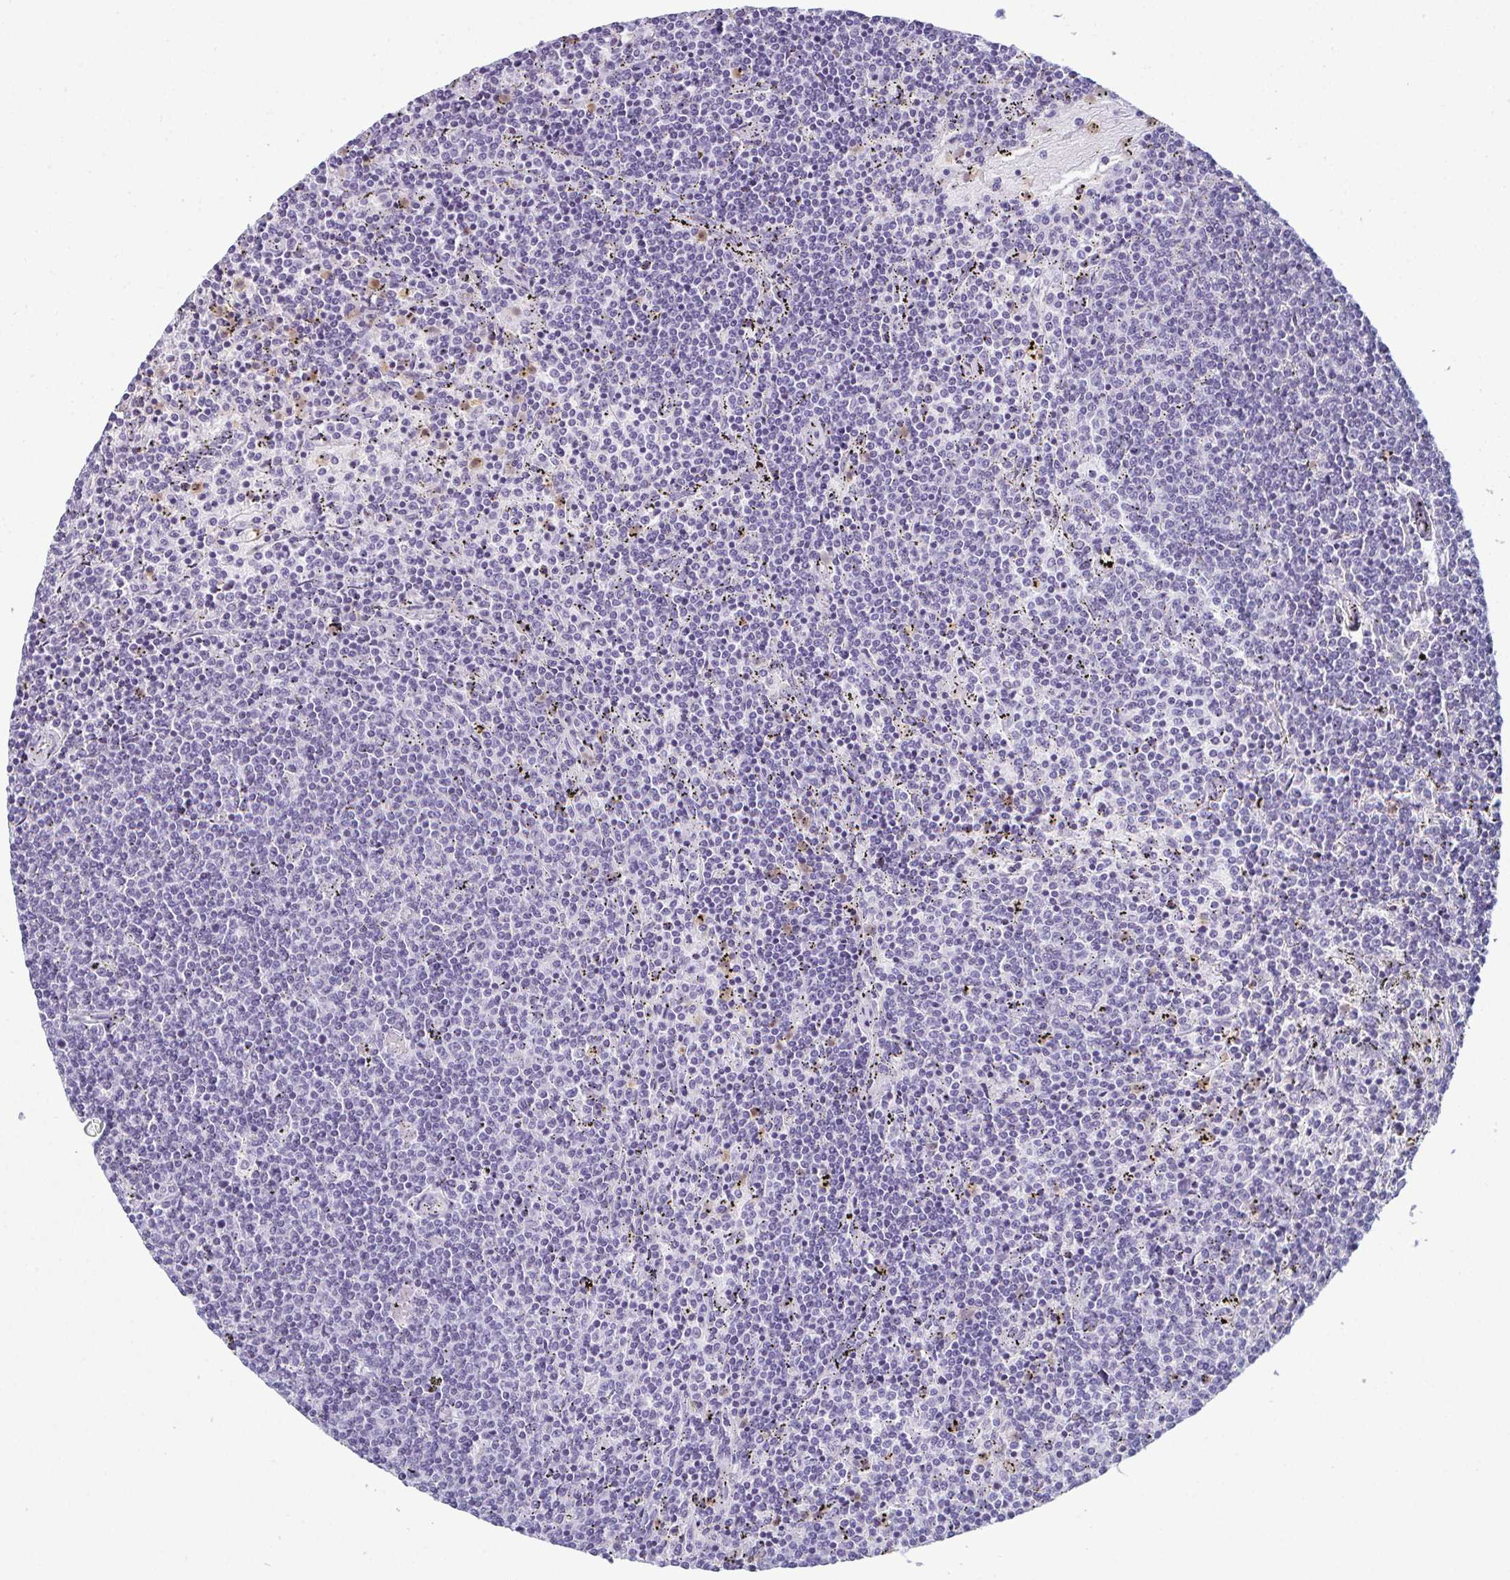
{"staining": {"intensity": "negative", "quantity": "none", "location": "none"}, "tissue": "lymphoma", "cell_type": "Tumor cells", "image_type": "cancer", "snomed": [{"axis": "morphology", "description": "Malignant lymphoma, non-Hodgkin's type, Low grade"}, {"axis": "topography", "description": "Spleen"}], "caption": "This is a image of immunohistochemistry (IHC) staining of low-grade malignant lymphoma, non-Hodgkin's type, which shows no positivity in tumor cells.", "gene": "CDA", "patient": {"sex": "female", "age": 50}}